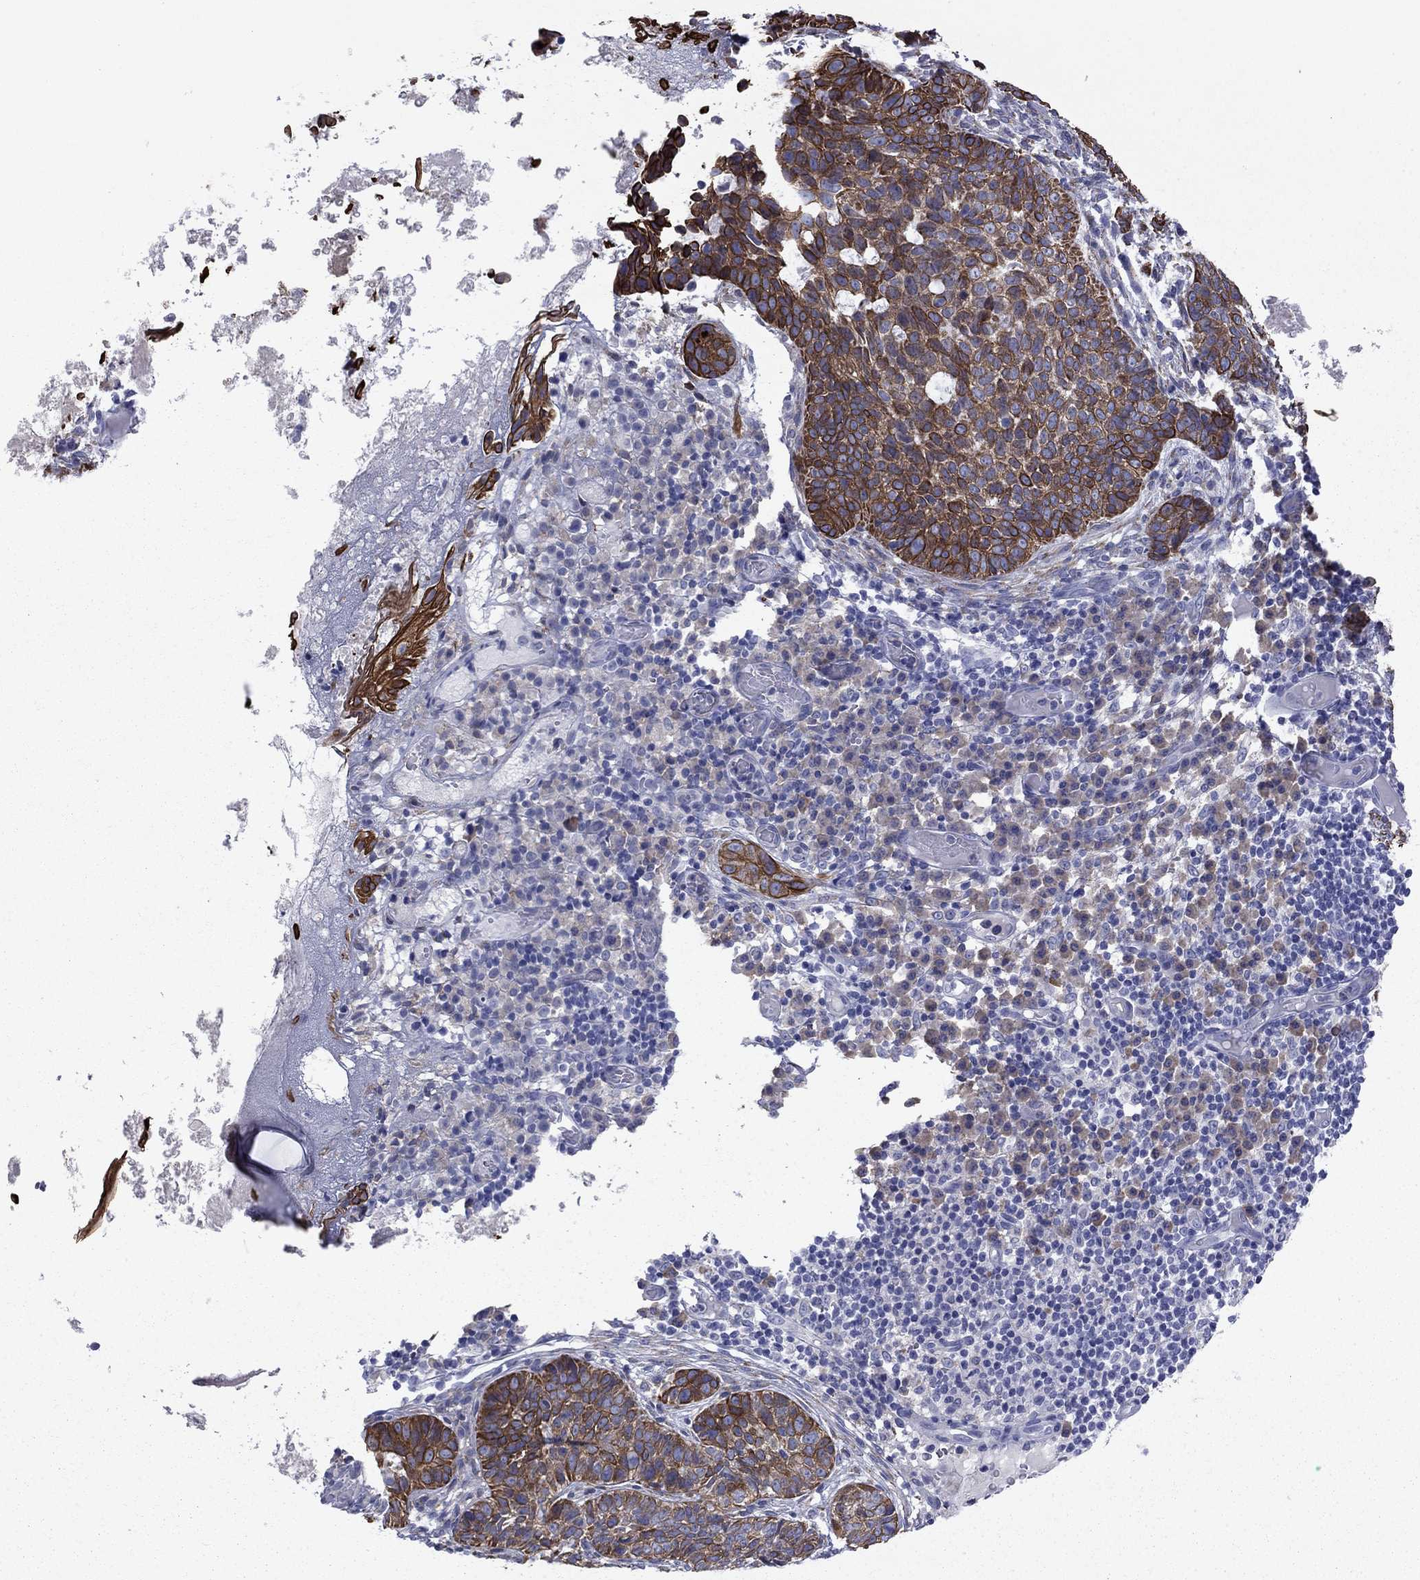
{"staining": {"intensity": "strong", "quantity": ">75%", "location": "cytoplasmic/membranous,nuclear"}, "tissue": "skin cancer", "cell_type": "Tumor cells", "image_type": "cancer", "snomed": [{"axis": "morphology", "description": "Basal cell carcinoma"}, {"axis": "topography", "description": "Skin"}], "caption": "Human skin cancer stained with a brown dye displays strong cytoplasmic/membranous and nuclear positive staining in about >75% of tumor cells.", "gene": "TMPRSS11A", "patient": {"sex": "female", "age": 69}}